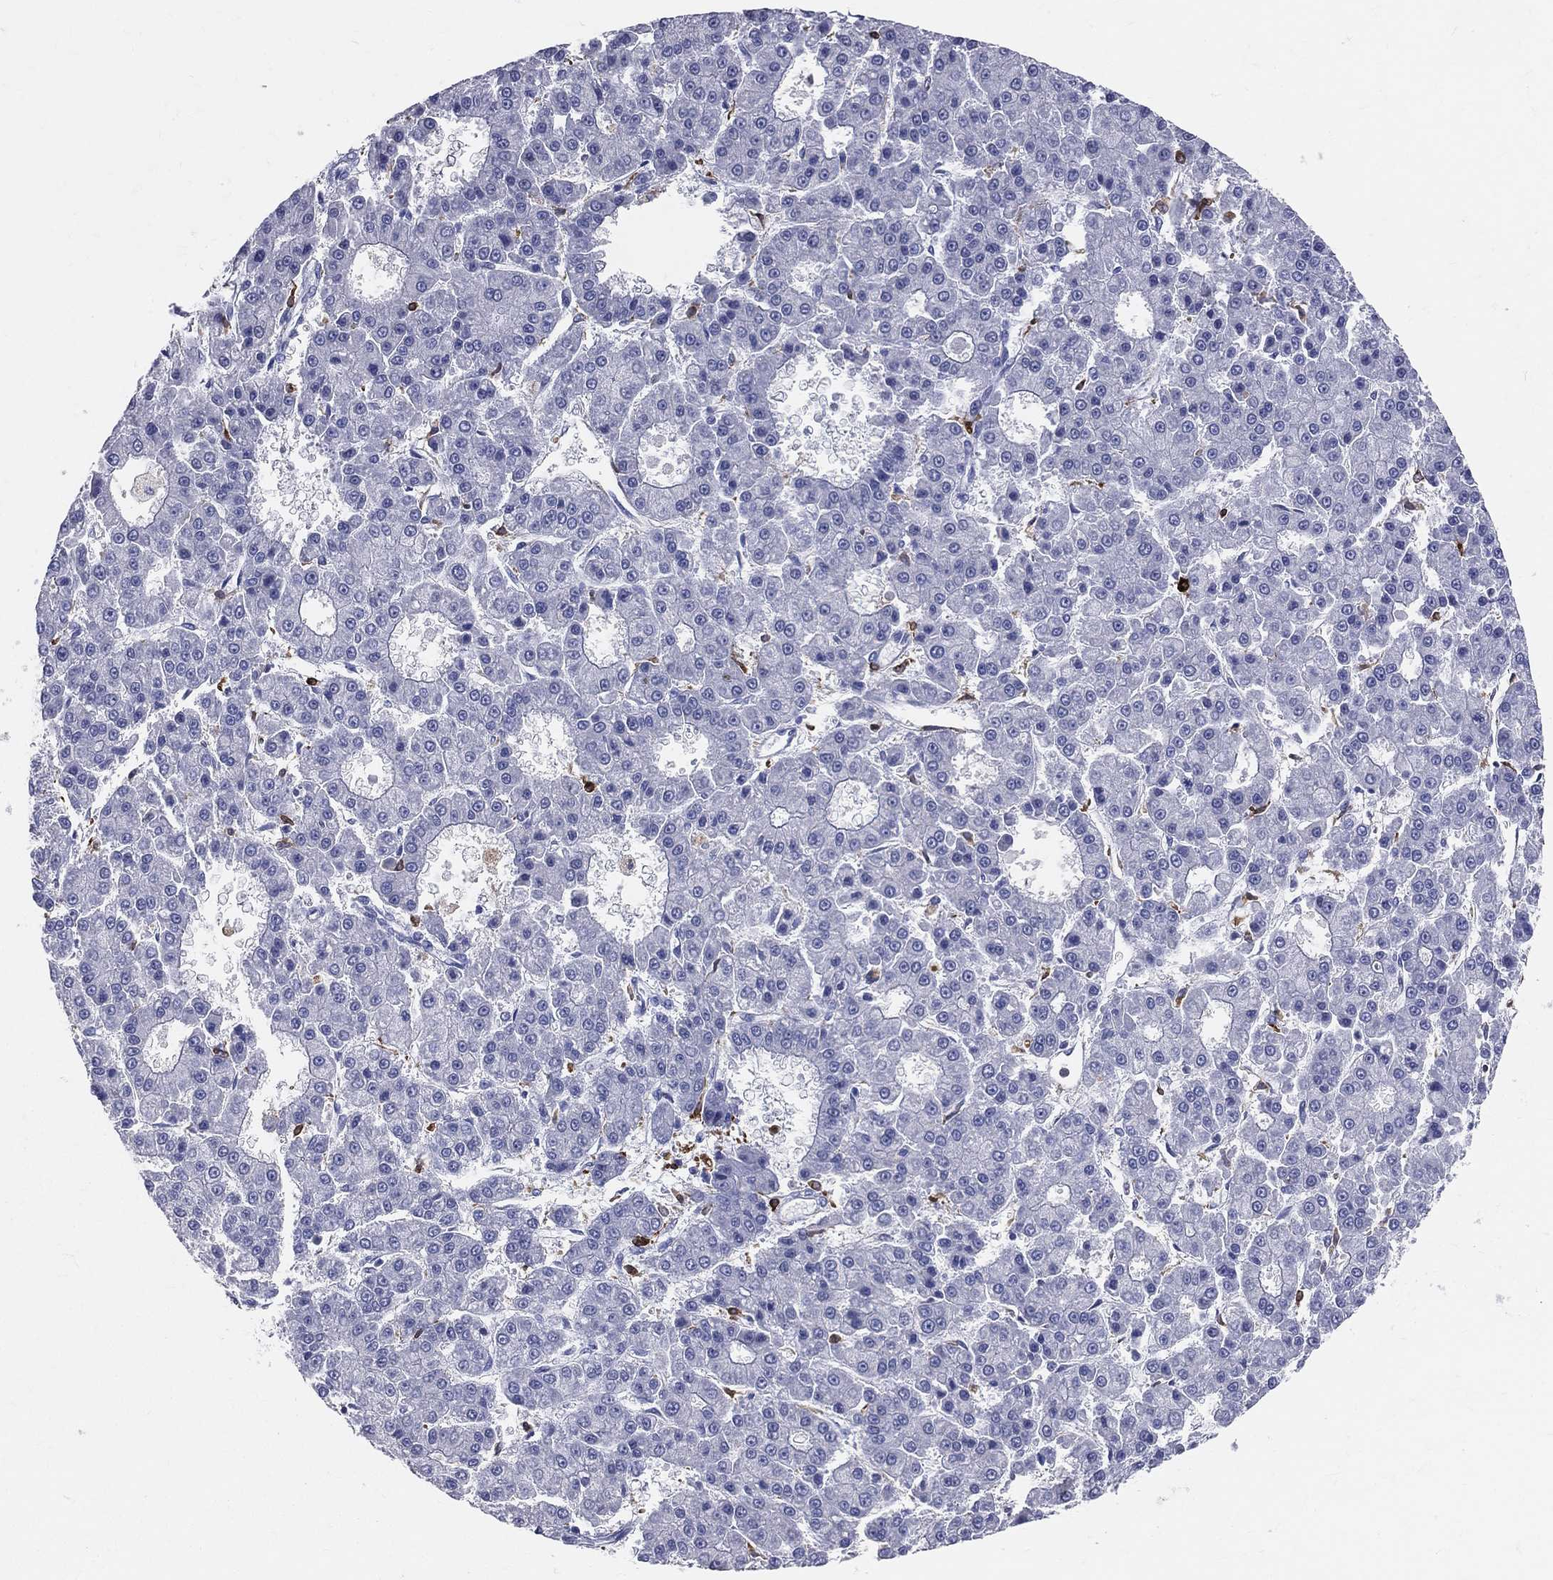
{"staining": {"intensity": "negative", "quantity": "none", "location": "none"}, "tissue": "liver cancer", "cell_type": "Tumor cells", "image_type": "cancer", "snomed": [{"axis": "morphology", "description": "Carcinoma, Hepatocellular, NOS"}, {"axis": "topography", "description": "Liver"}], "caption": "This is a photomicrograph of immunohistochemistry (IHC) staining of hepatocellular carcinoma (liver), which shows no staining in tumor cells. The staining is performed using DAB brown chromogen with nuclei counter-stained in using hematoxylin.", "gene": "CD74", "patient": {"sex": "male", "age": 70}}